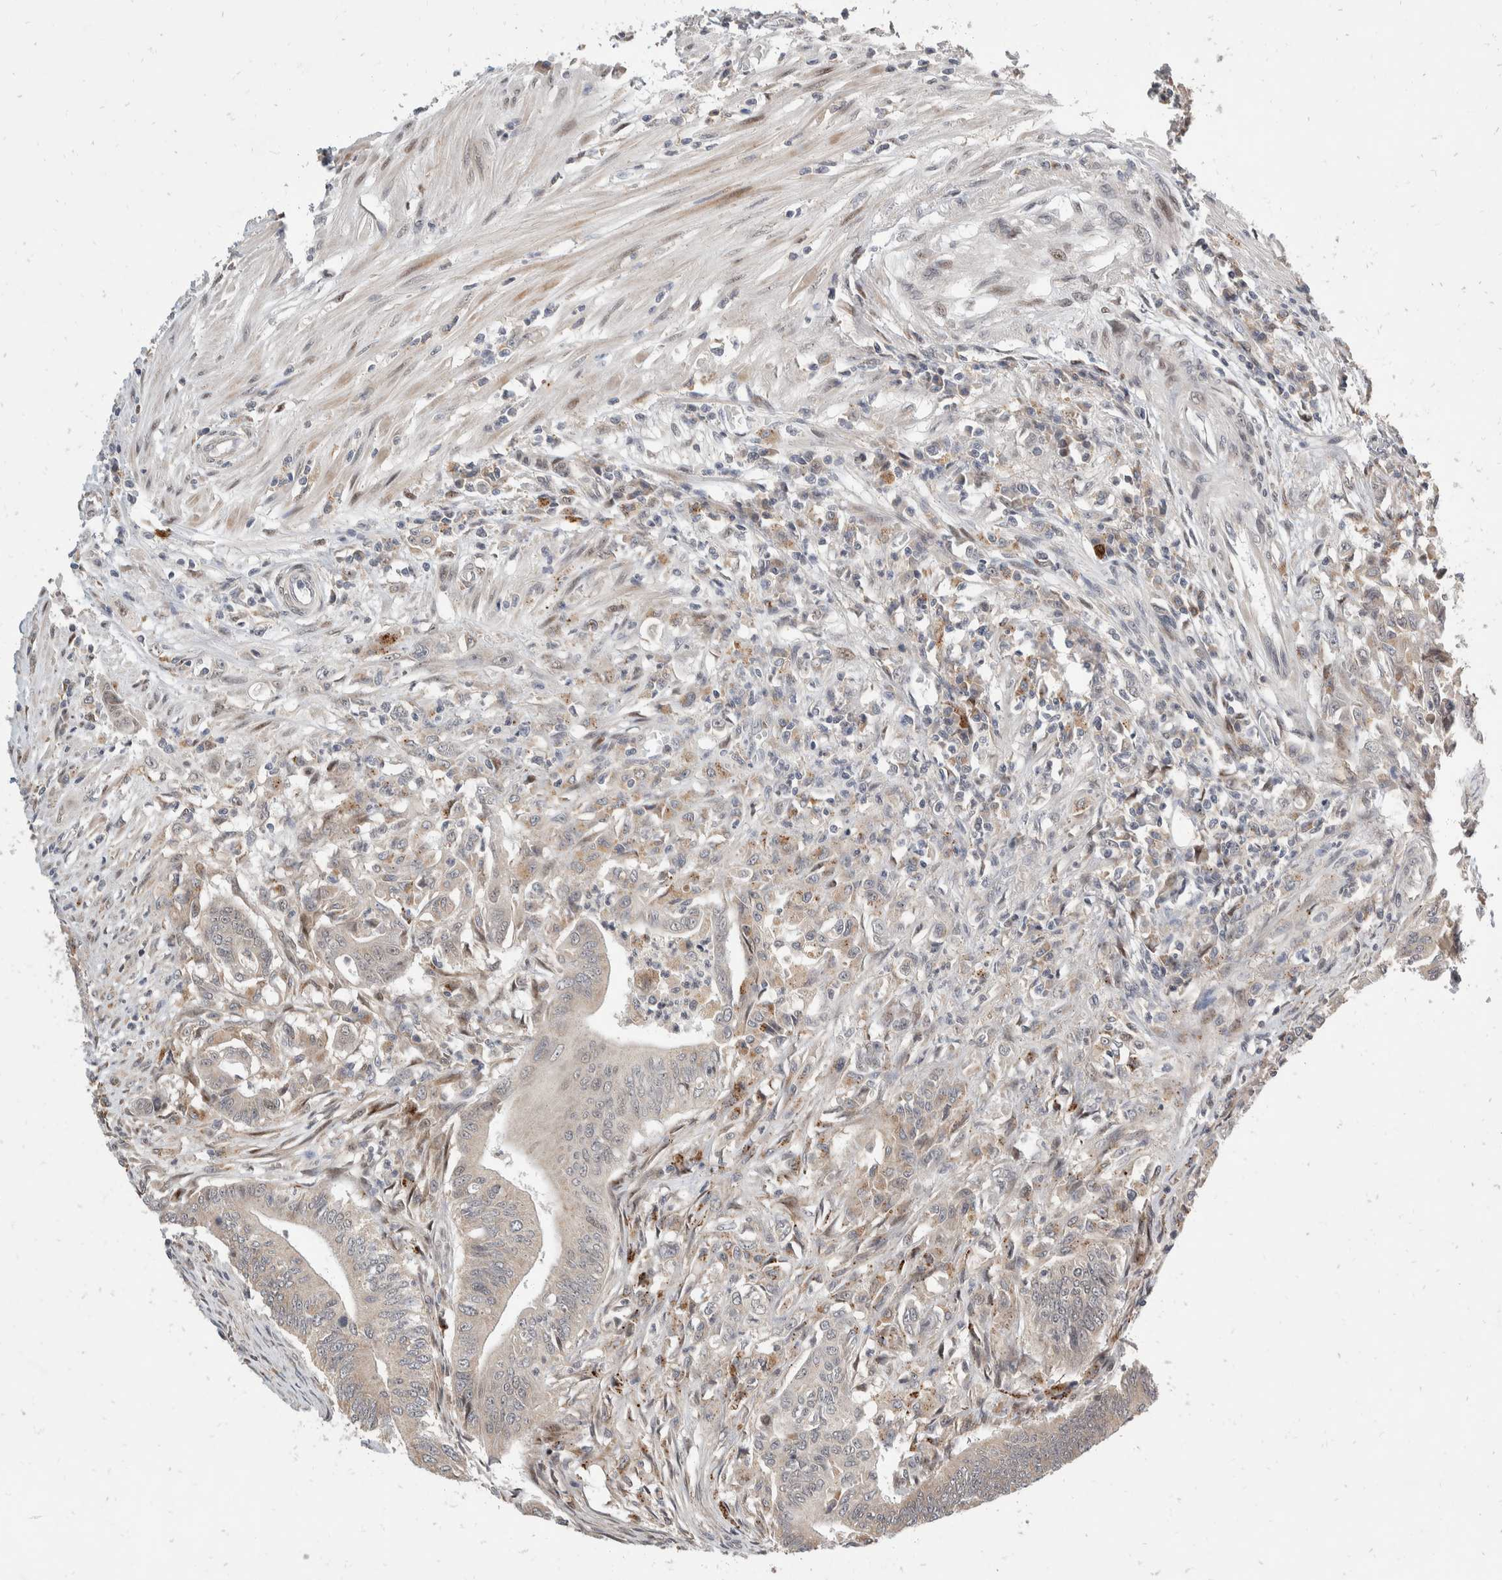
{"staining": {"intensity": "weak", "quantity": "<25%", "location": "cytoplasmic/membranous"}, "tissue": "colorectal cancer", "cell_type": "Tumor cells", "image_type": "cancer", "snomed": [{"axis": "morphology", "description": "Adenoma, NOS"}, {"axis": "morphology", "description": "Adenocarcinoma, NOS"}, {"axis": "topography", "description": "Colon"}], "caption": "Immunohistochemistry of human colorectal cancer (adenoma) shows no positivity in tumor cells.", "gene": "ZNF703", "patient": {"sex": "male", "age": 79}}